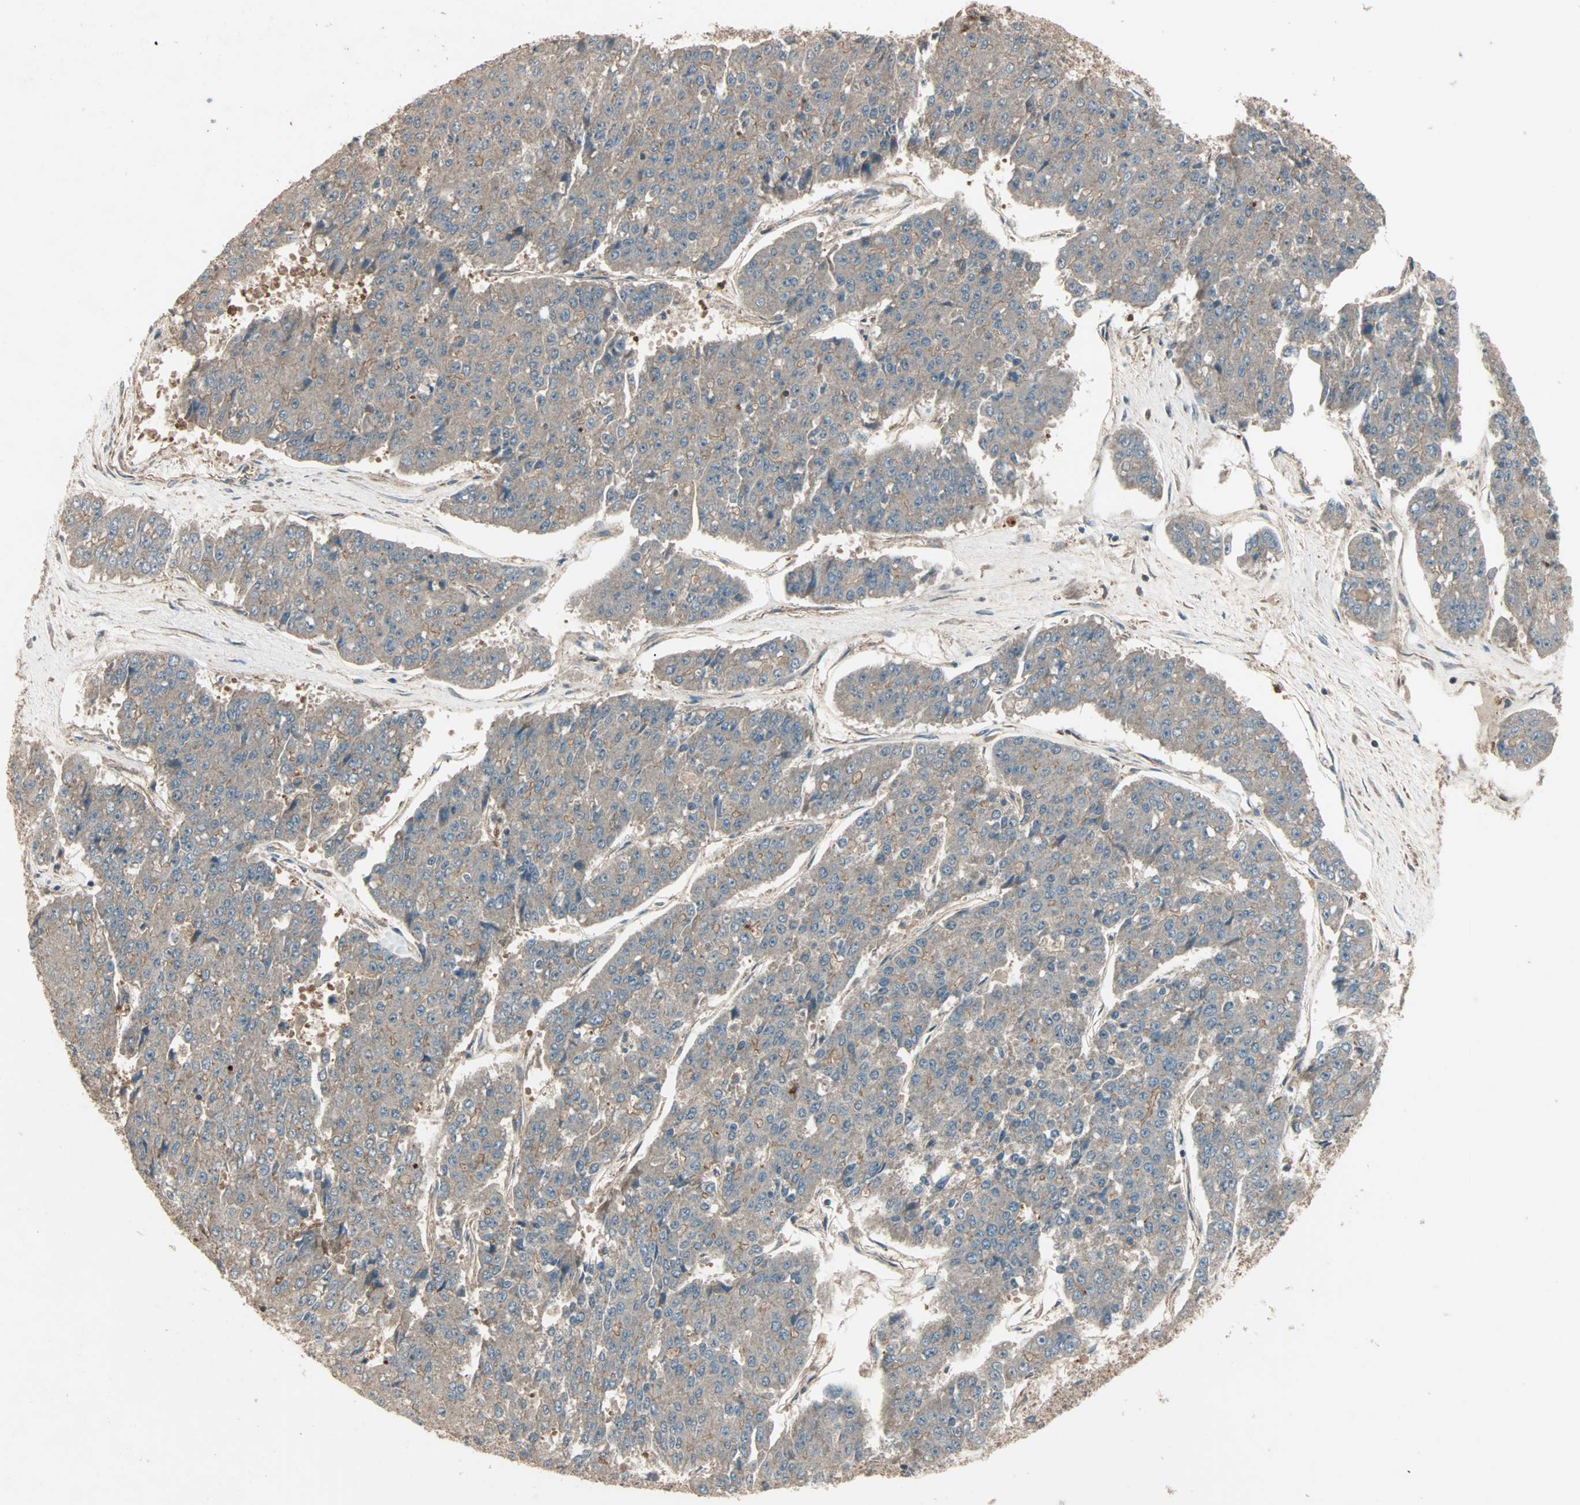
{"staining": {"intensity": "weak", "quantity": ">75%", "location": "cytoplasmic/membranous"}, "tissue": "pancreatic cancer", "cell_type": "Tumor cells", "image_type": "cancer", "snomed": [{"axis": "morphology", "description": "Adenocarcinoma, NOS"}, {"axis": "topography", "description": "Pancreas"}], "caption": "Immunohistochemistry histopathology image of pancreatic cancer stained for a protein (brown), which exhibits low levels of weak cytoplasmic/membranous positivity in approximately >75% of tumor cells.", "gene": "GCK", "patient": {"sex": "male", "age": 50}}